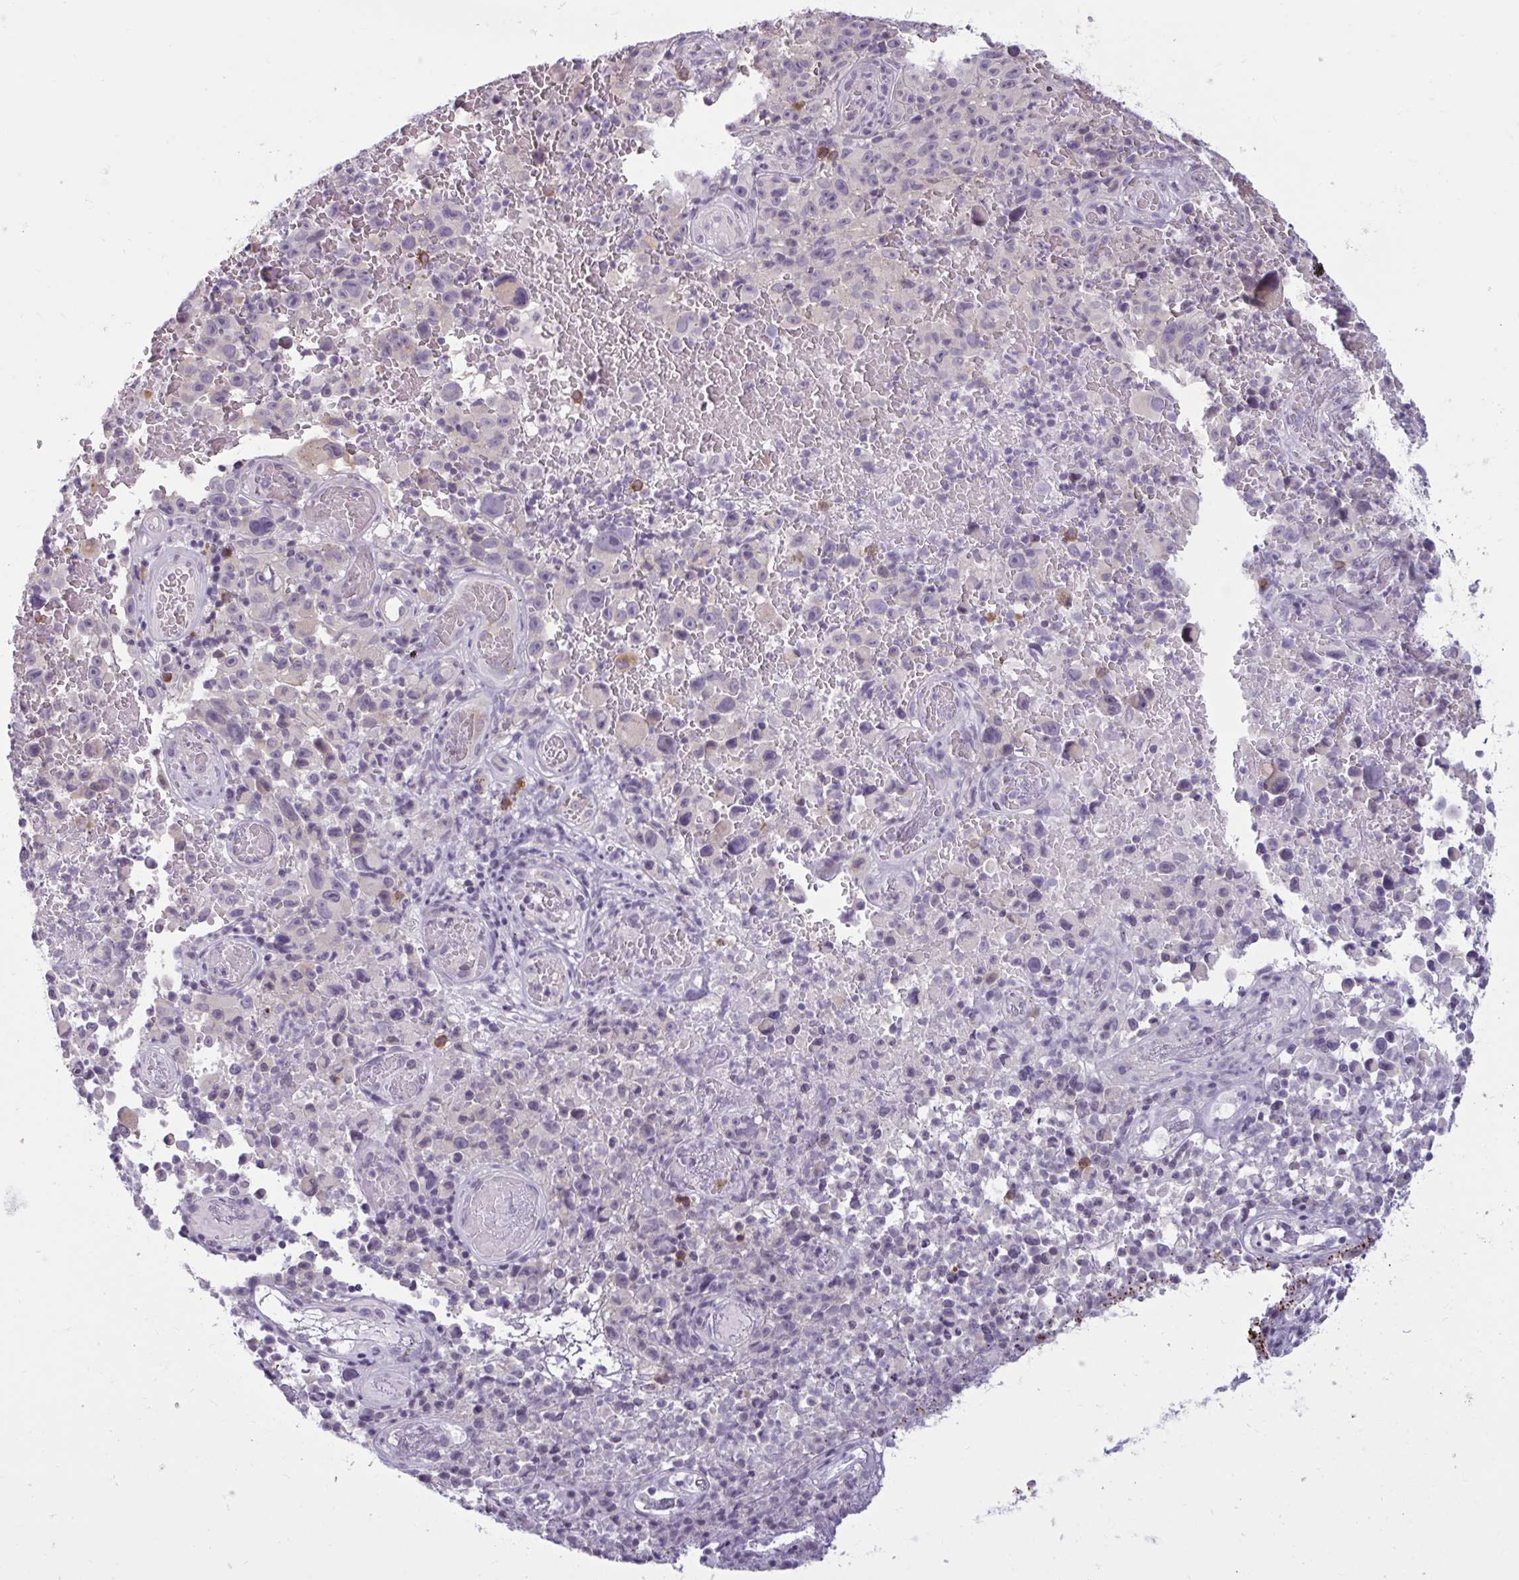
{"staining": {"intensity": "negative", "quantity": "none", "location": "none"}, "tissue": "melanoma", "cell_type": "Tumor cells", "image_type": "cancer", "snomed": [{"axis": "morphology", "description": "Malignant melanoma, NOS"}, {"axis": "topography", "description": "Skin"}], "caption": "Tumor cells are negative for brown protein staining in melanoma.", "gene": "TBC1D4", "patient": {"sex": "female", "age": 82}}